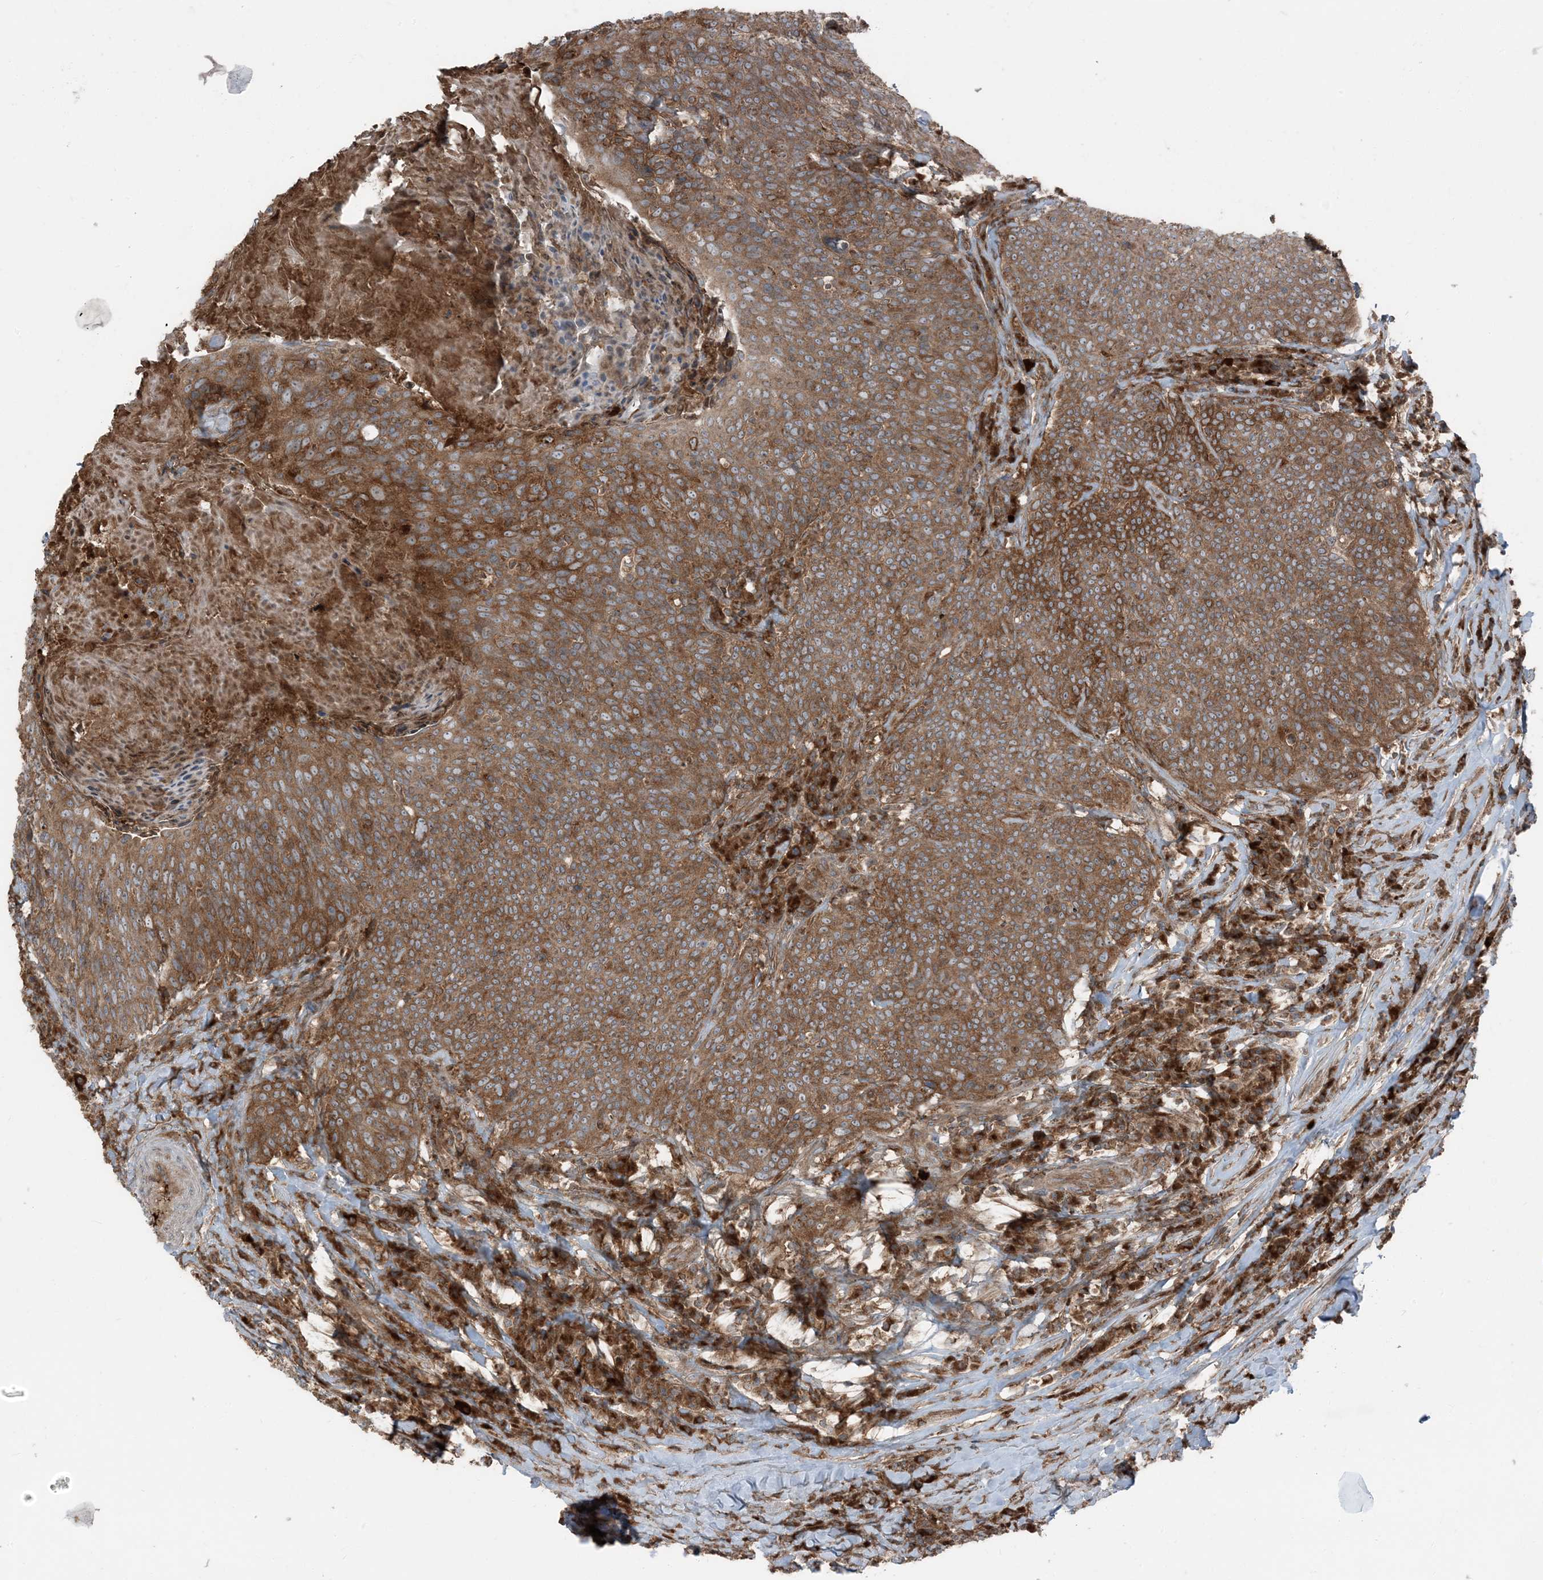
{"staining": {"intensity": "moderate", "quantity": ">75%", "location": "cytoplasmic/membranous"}, "tissue": "head and neck cancer", "cell_type": "Tumor cells", "image_type": "cancer", "snomed": [{"axis": "morphology", "description": "Squamous cell carcinoma, NOS"}, {"axis": "morphology", "description": "Squamous cell carcinoma, metastatic, NOS"}, {"axis": "topography", "description": "Lymph node"}, {"axis": "topography", "description": "Head-Neck"}], "caption": "There is medium levels of moderate cytoplasmic/membranous expression in tumor cells of head and neck cancer (metastatic squamous cell carcinoma), as demonstrated by immunohistochemical staining (brown color).", "gene": "RAB3GAP1", "patient": {"sex": "male", "age": 62}}